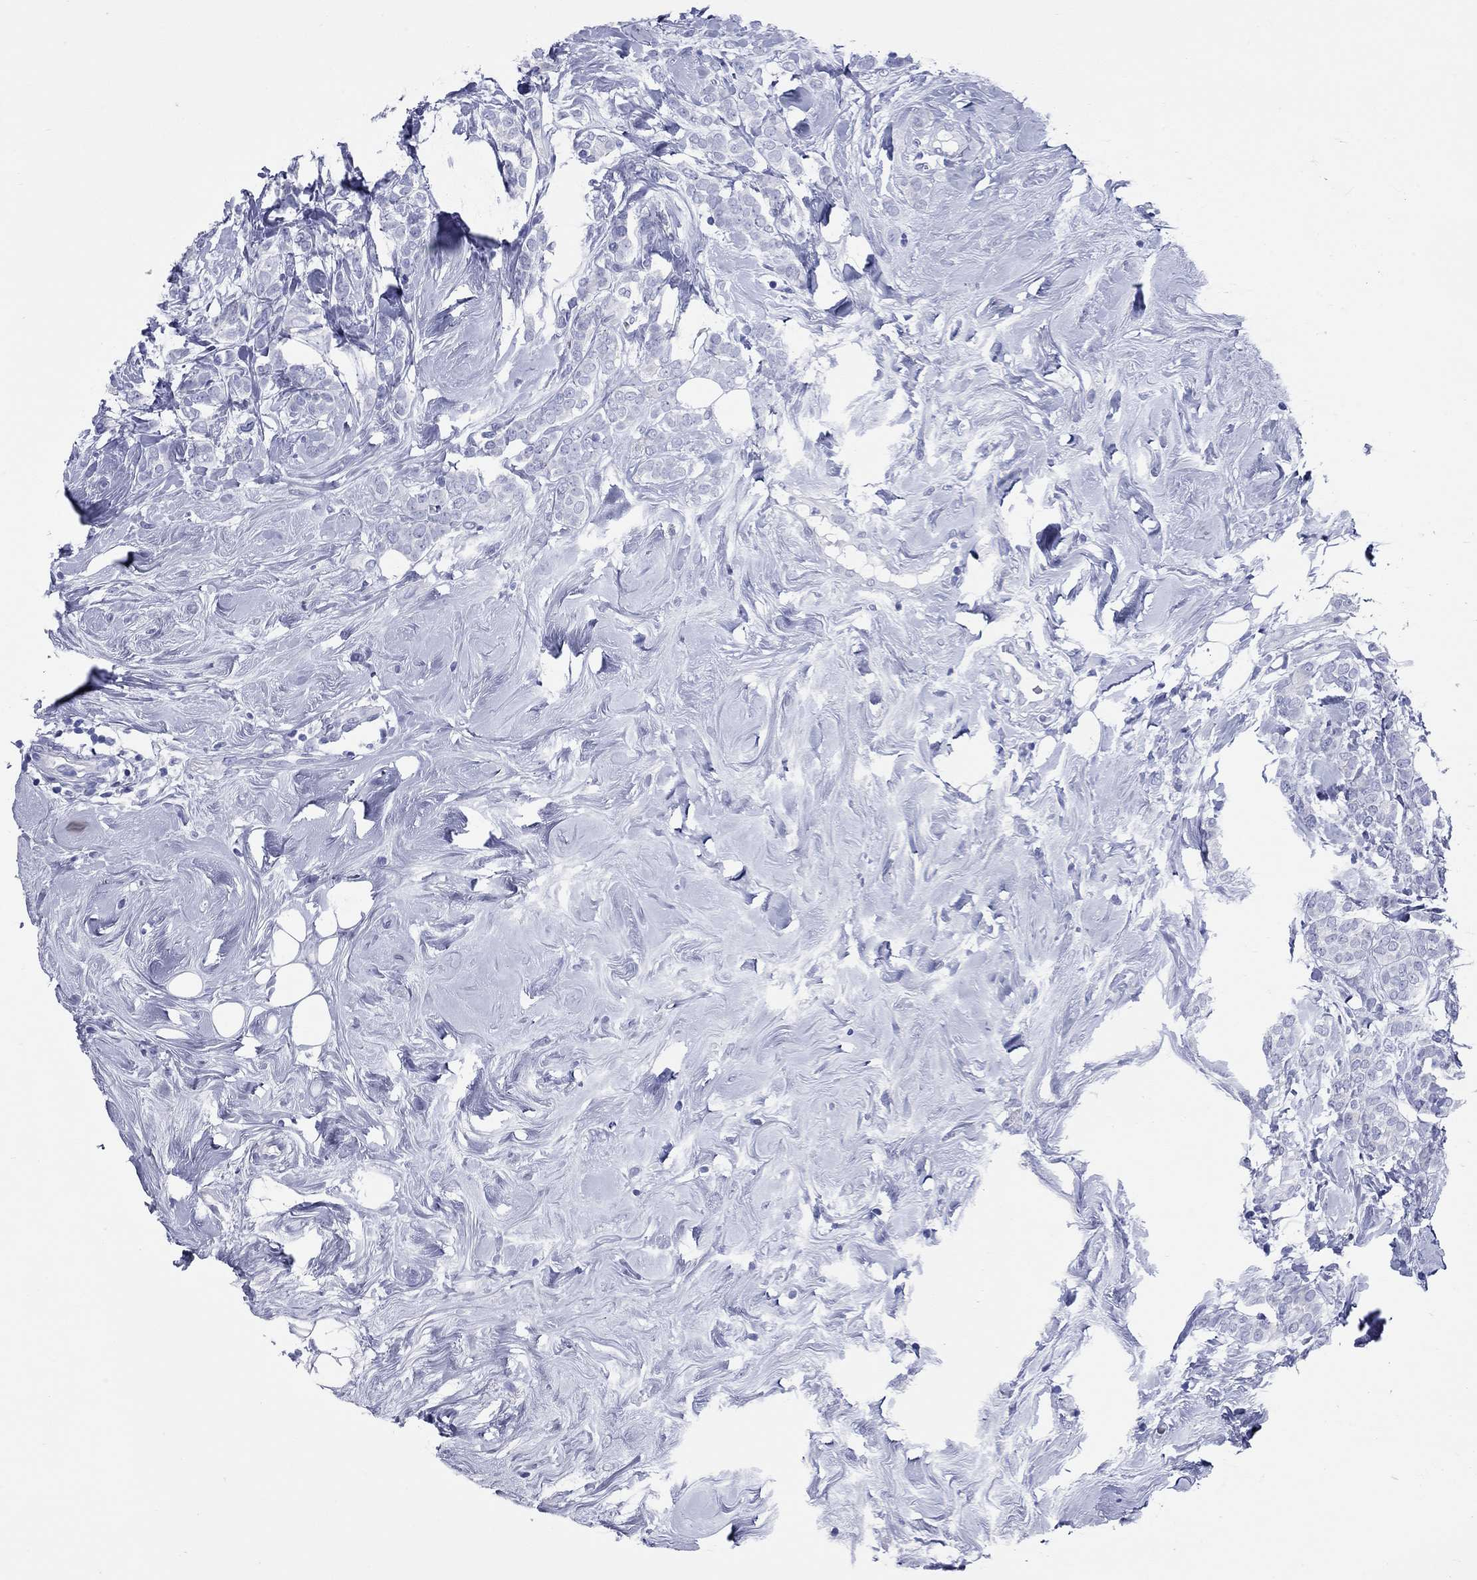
{"staining": {"intensity": "negative", "quantity": "none", "location": "none"}, "tissue": "breast cancer", "cell_type": "Tumor cells", "image_type": "cancer", "snomed": [{"axis": "morphology", "description": "Lobular carcinoma"}, {"axis": "topography", "description": "Breast"}], "caption": "This is an IHC micrograph of lobular carcinoma (breast). There is no positivity in tumor cells.", "gene": "CCNA1", "patient": {"sex": "female", "age": 49}}